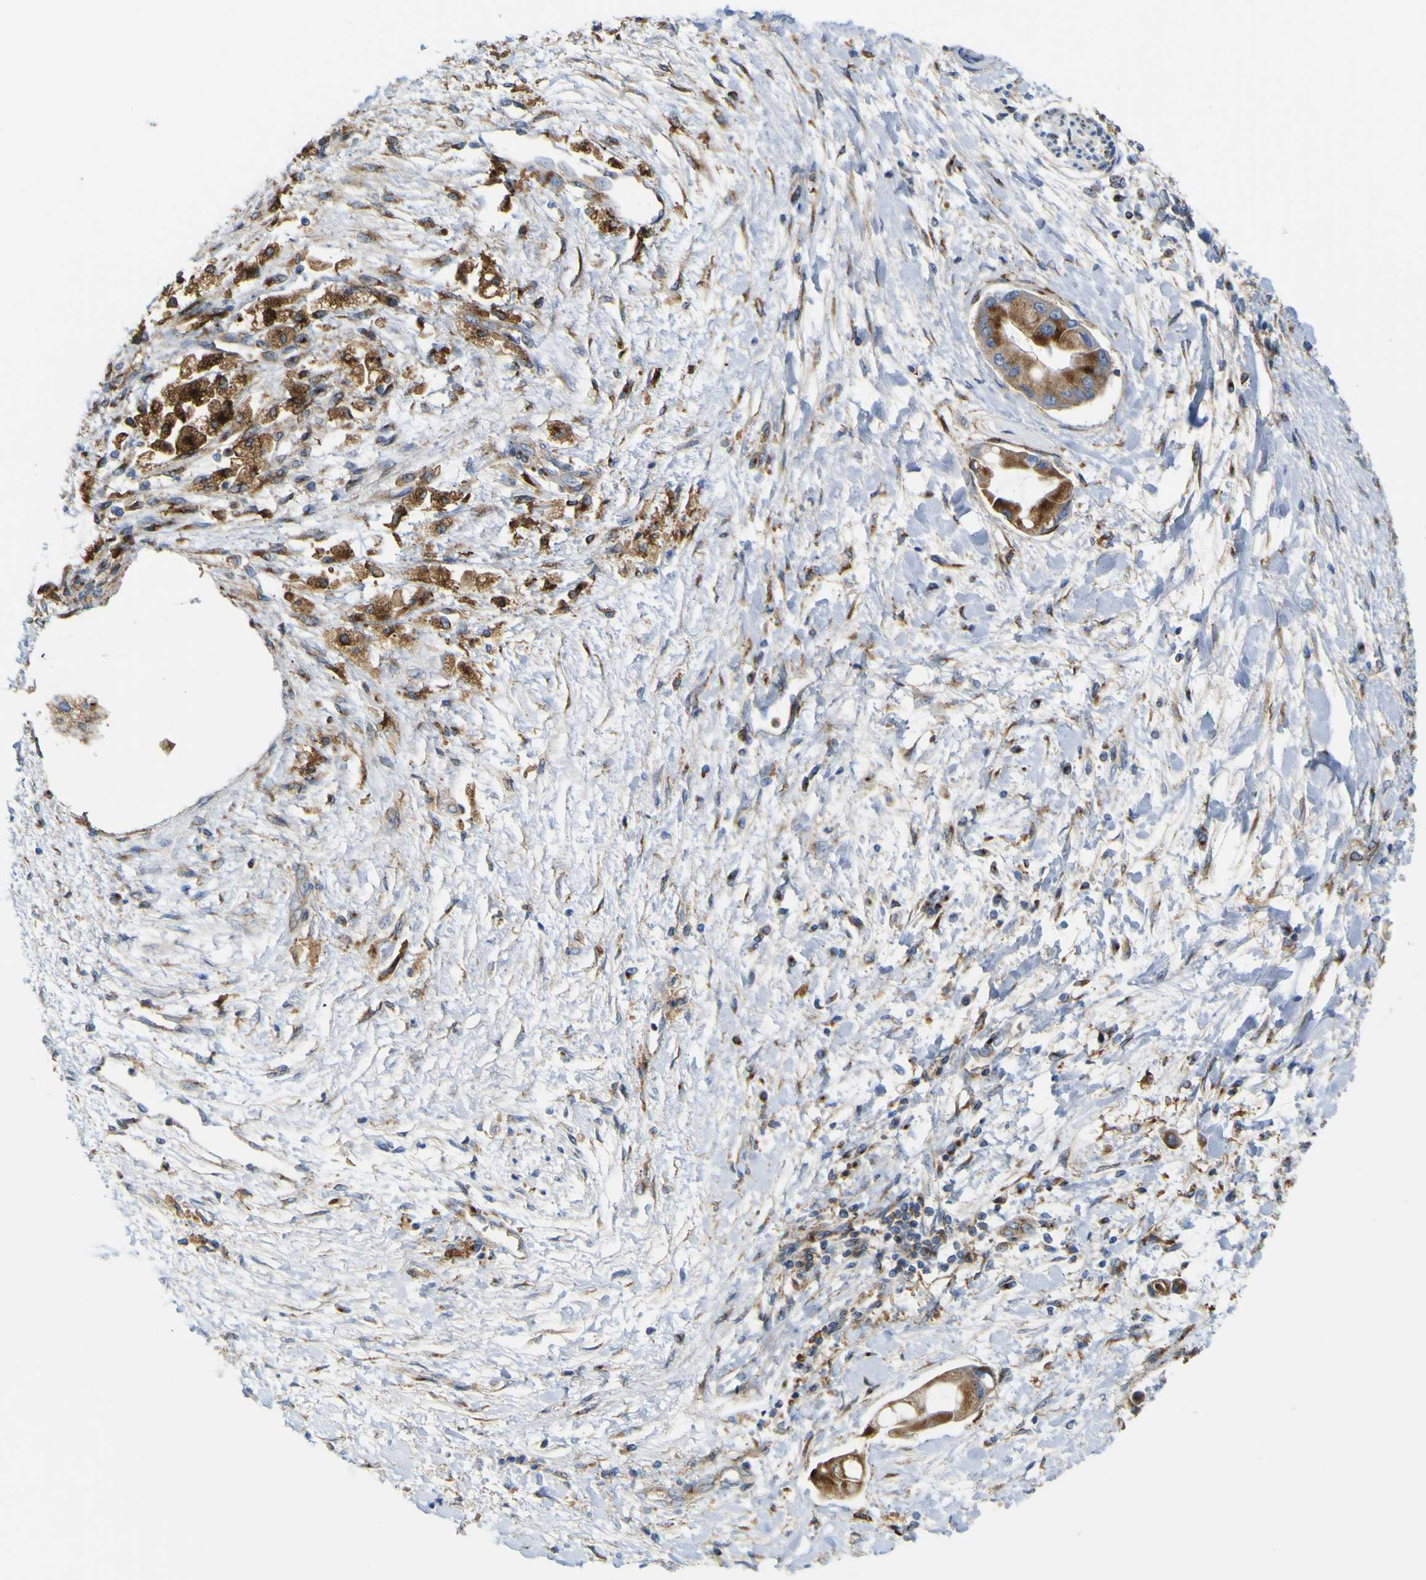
{"staining": {"intensity": "moderate", "quantity": ">75%", "location": "cytoplasmic/membranous"}, "tissue": "liver cancer", "cell_type": "Tumor cells", "image_type": "cancer", "snomed": [{"axis": "morphology", "description": "Cholangiocarcinoma"}, {"axis": "topography", "description": "Liver"}], "caption": "DAB immunohistochemical staining of liver cancer (cholangiocarcinoma) reveals moderate cytoplasmic/membranous protein positivity in about >75% of tumor cells.", "gene": "IGF2R", "patient": {"sex": "male", "age": 50}}